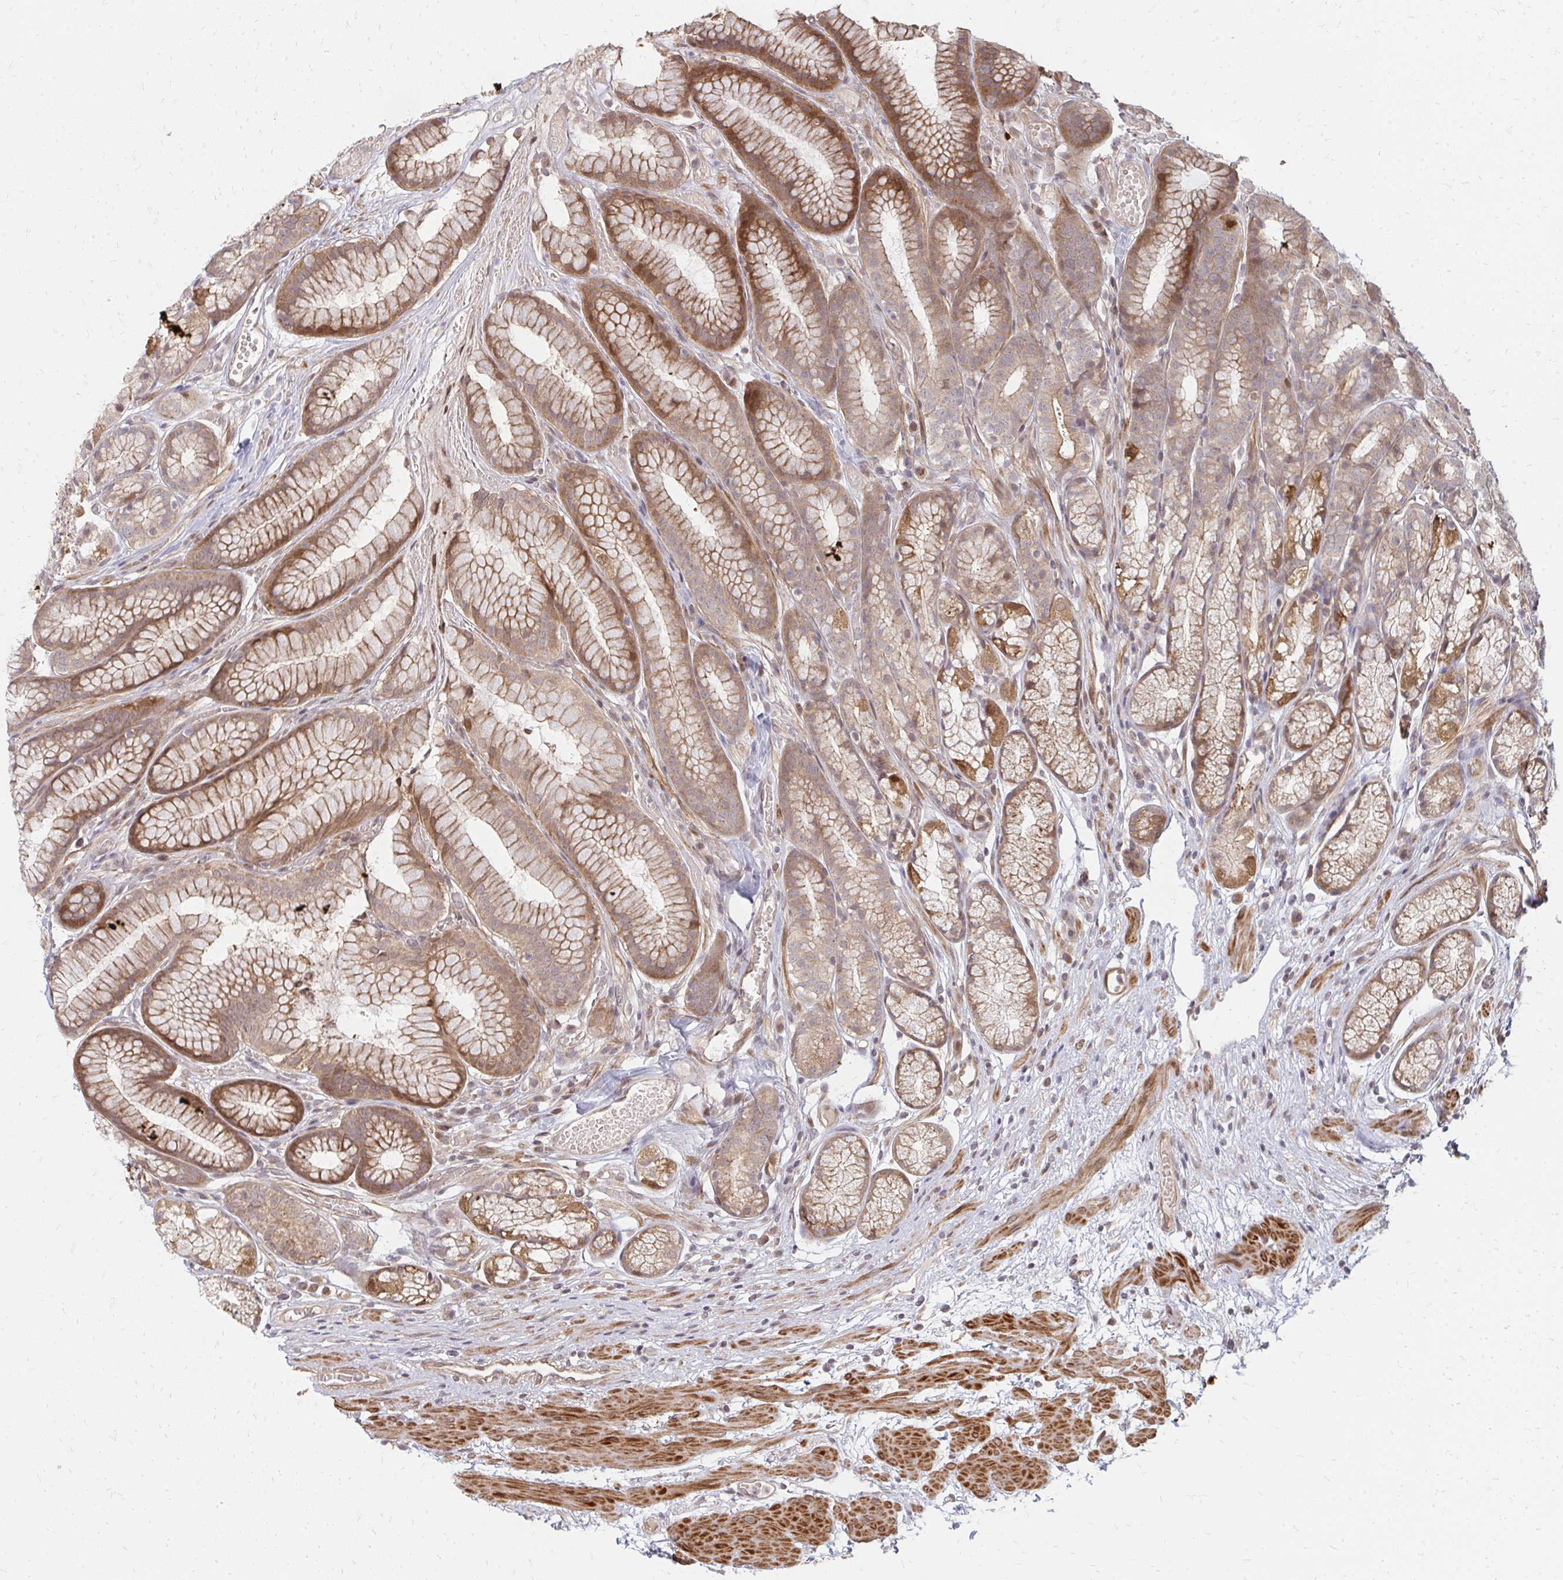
{"staining": {"intensity": "moderate", "quantity": ">75%", "location": "cytoplasmic/membranous,nuclear"}, "tissue": "stomach", "cell_type": "Glandular cells", "image_type": "normal", "snomed": [{"axis": "morphology", "description": "Normal tissue, NOS"}, {"axis": "topography", "description": "Smooth muscle"}, {"axis": "topography", "description": "Stomach"}], "caption": "A photomicrograph of stomach stained for a protein exhibits moderate cytoplasmic/membranous,nuclear brown staining in glandular cells. Using DAB (brown) and hematoxylin (blue) stains, captured at high magnification using brightfield microscopy.", "gene": "ZNF285", "patient": {"sex": "male", "age": 70}}